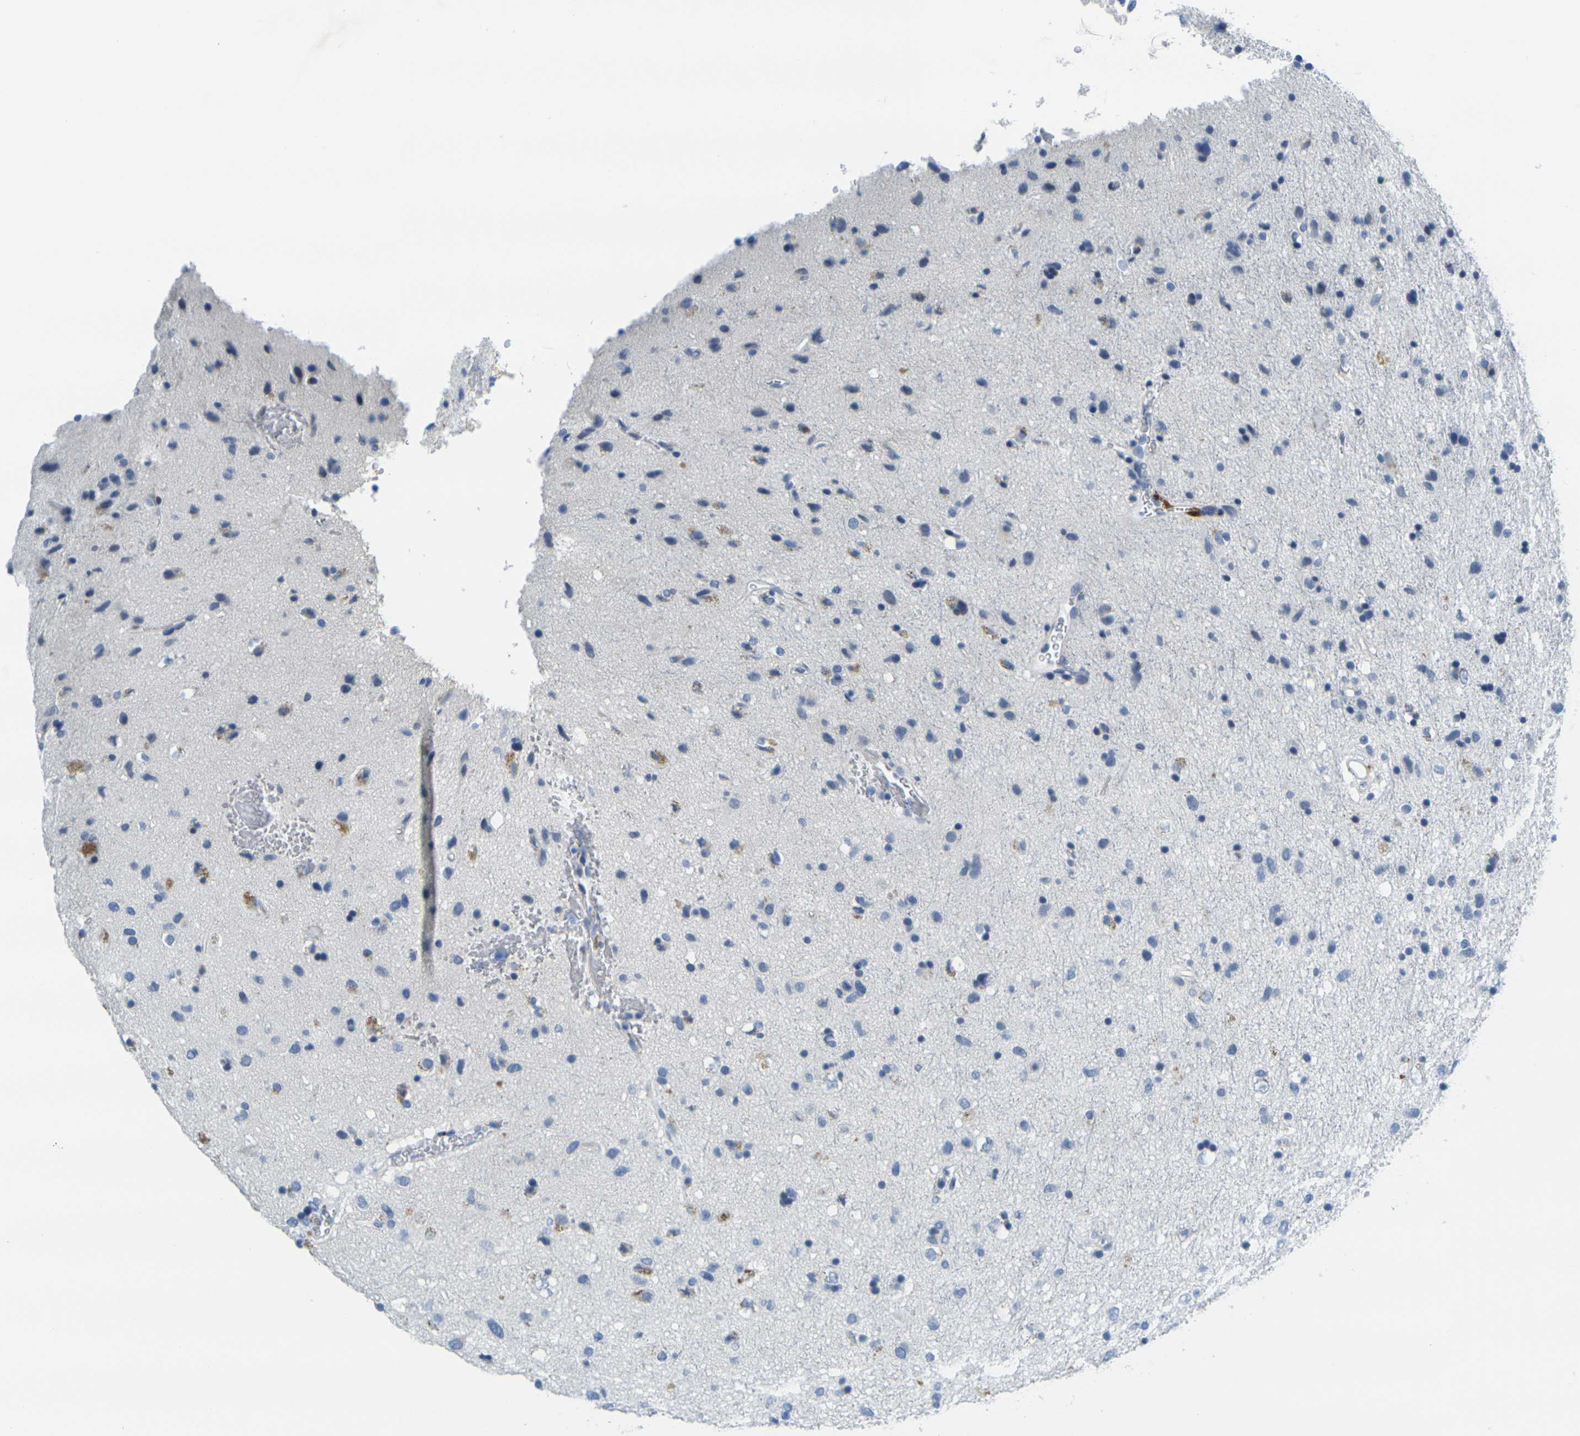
{"staining": {"intensity": "moderate", "quantity": "<25%", "location": "cytoplasmic/membranous"}, "tissue": "glioma", "cell_type": "Tumor cells", "image_type": "cancer", "snomed": [{"axis": "morphology", "description": "Glioma, malignant, Low grade"}, {"axis": "topography", "description": "Brain"}], "caption": "Moderate cytoplasmic/membranous protein staining is present in approximately <25% of tumor cells in malignant low-grade glioma.", "gene": "GPR15", "patient": {"sex": "male", "age": 77}}